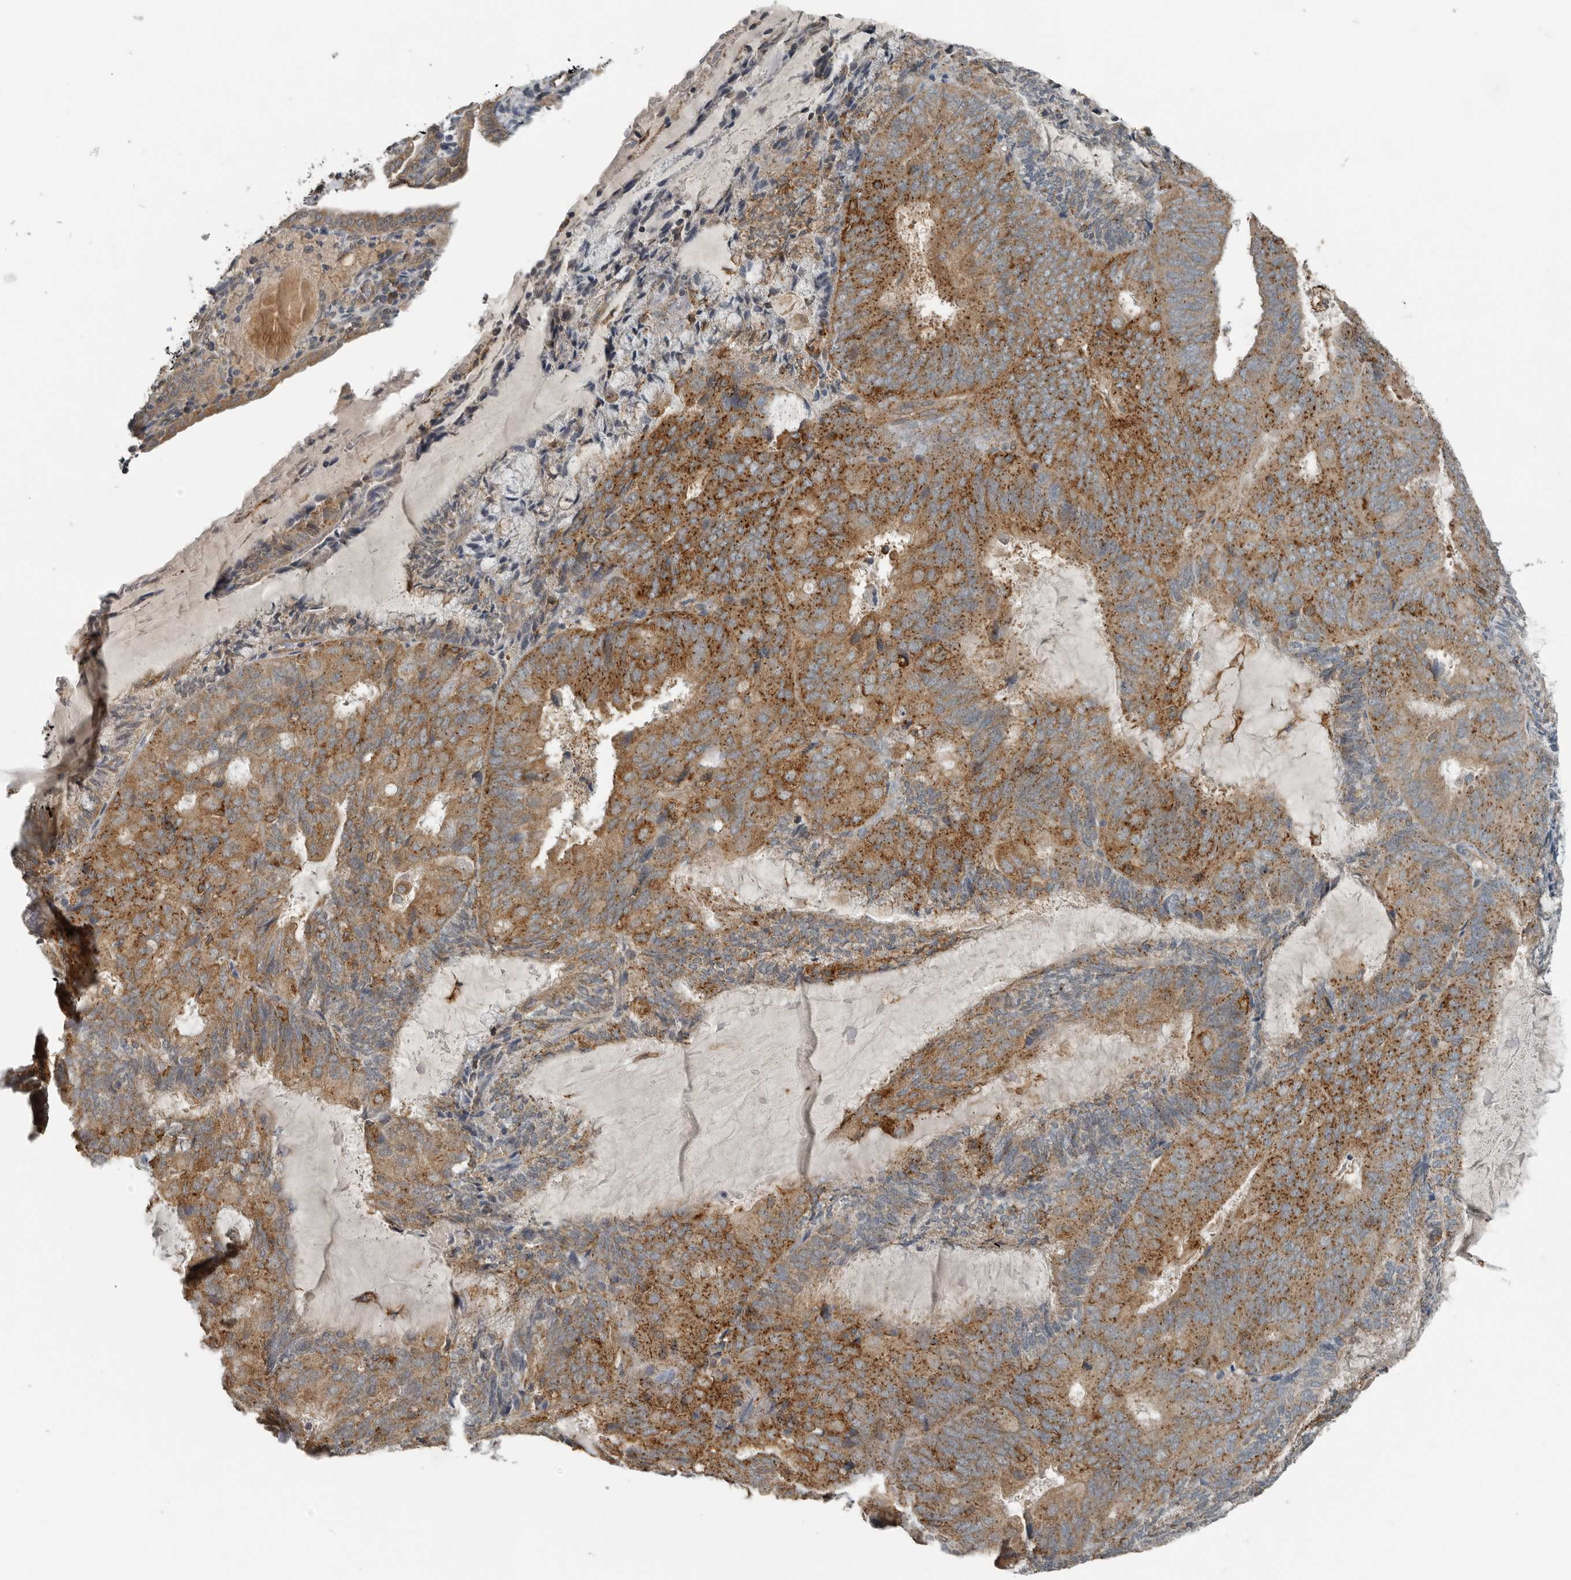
{"staining": {"intensity": "moderate", "quantity": ">75%", "location": "cytoplasmic/membranous"}, "tissue": "endometrial cancer", "cell_type": "Tumor cells", "image_type": "cancer", "snomed": [{"axis": "morphology", "description": "Adenocarcinoma, NOS"}, {"axis": "topography", "description": "Endometrium"}], "caption": "Brown immunohistochemical staining in human adenocarcinoma (endometrial) exhibits moderate cytoplasmic/membranous expression in approximately >75% of tumor cells.", "gene": "AFAP1", "patient": {"sex": "female", "age": 81}}